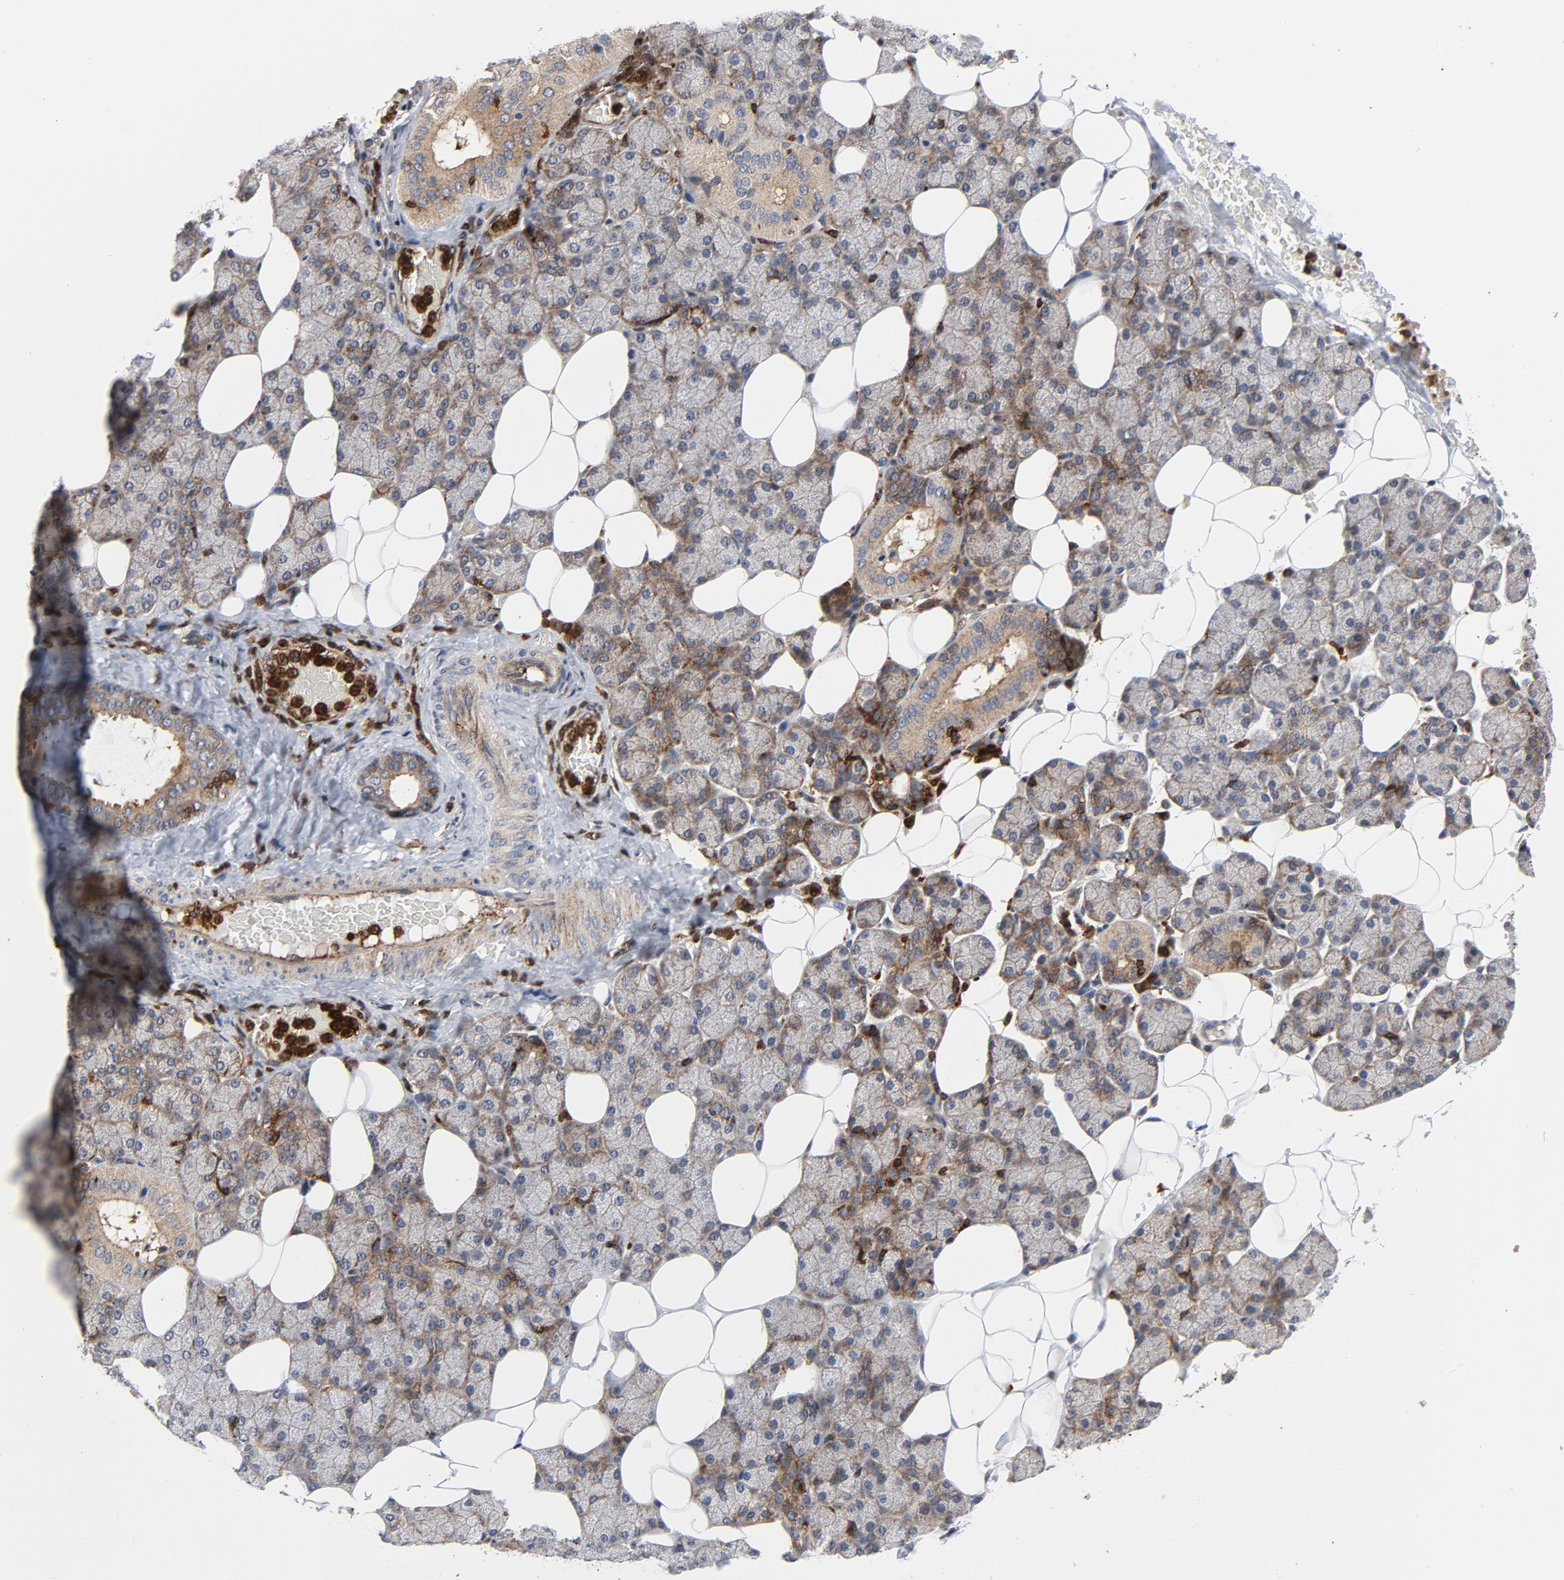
{"staining": {"intensity": "weak", "quantity": ">75%", "location": "cytoplasmic/membranous"}, "tissue": "salivary gland", "cell_type": "Glandular cells", "image_type": "normal", "snomed": [{"axis": "morphology", "description": "Normal tissue, NOS"}, {"axis": "topography", "description": "Lymph node"}, {"axis": "topography", "description": "Salivary gland"}], "caption": "IHC of unremarkable human salivary gland shows low levels of weak cytoplasmic/membranous staining in about >75% of glandular cells. The staining is performed using DAB brown chromogen to label protein expression. The nuclei are counter-stained blue using hematoxylin.", "gene": "YES1", "patient": {"sex": "male", "age": 8}}